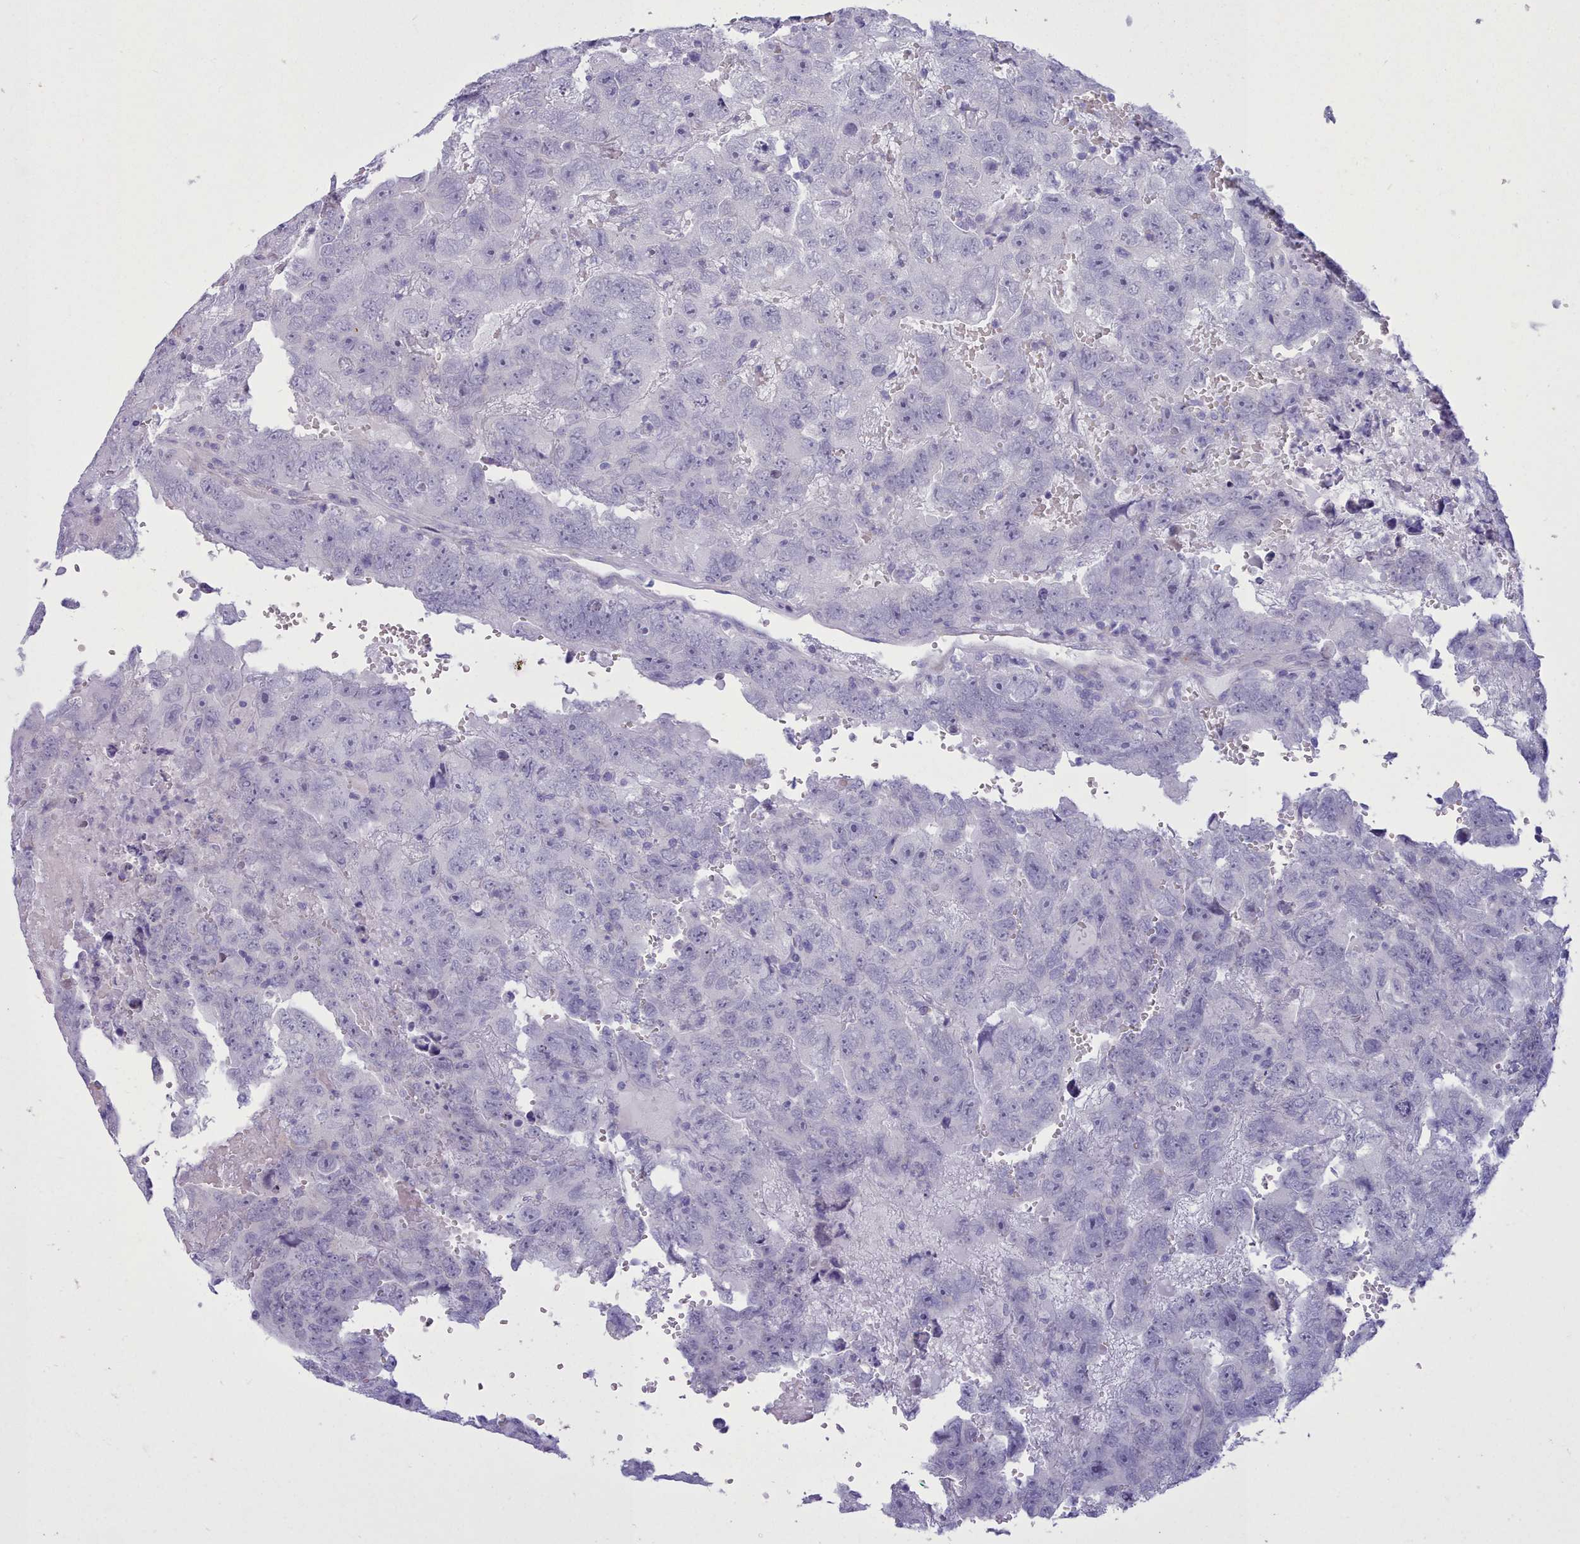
{"staining": {"intensity": "negative", "quantity": "none", "location": "none"}, "tissue": "testis cancer", "cell_type": "Tumor cells", "image_type": "cancer", "snomed": [{"axis": "morphology", "description": "Carcinoma, Embryonal, NOS"}, {"axis": "topography", "description": "Testis"}], "caption": "Image shows no protein positivity in tumor cells of testis embryonal carcinoma tissue. (DAB immunohistochemistry (IHC) with hematoxylin counter stain).", "gene": "TMEM253", "patient": {"sex": "male", "age": 45}}